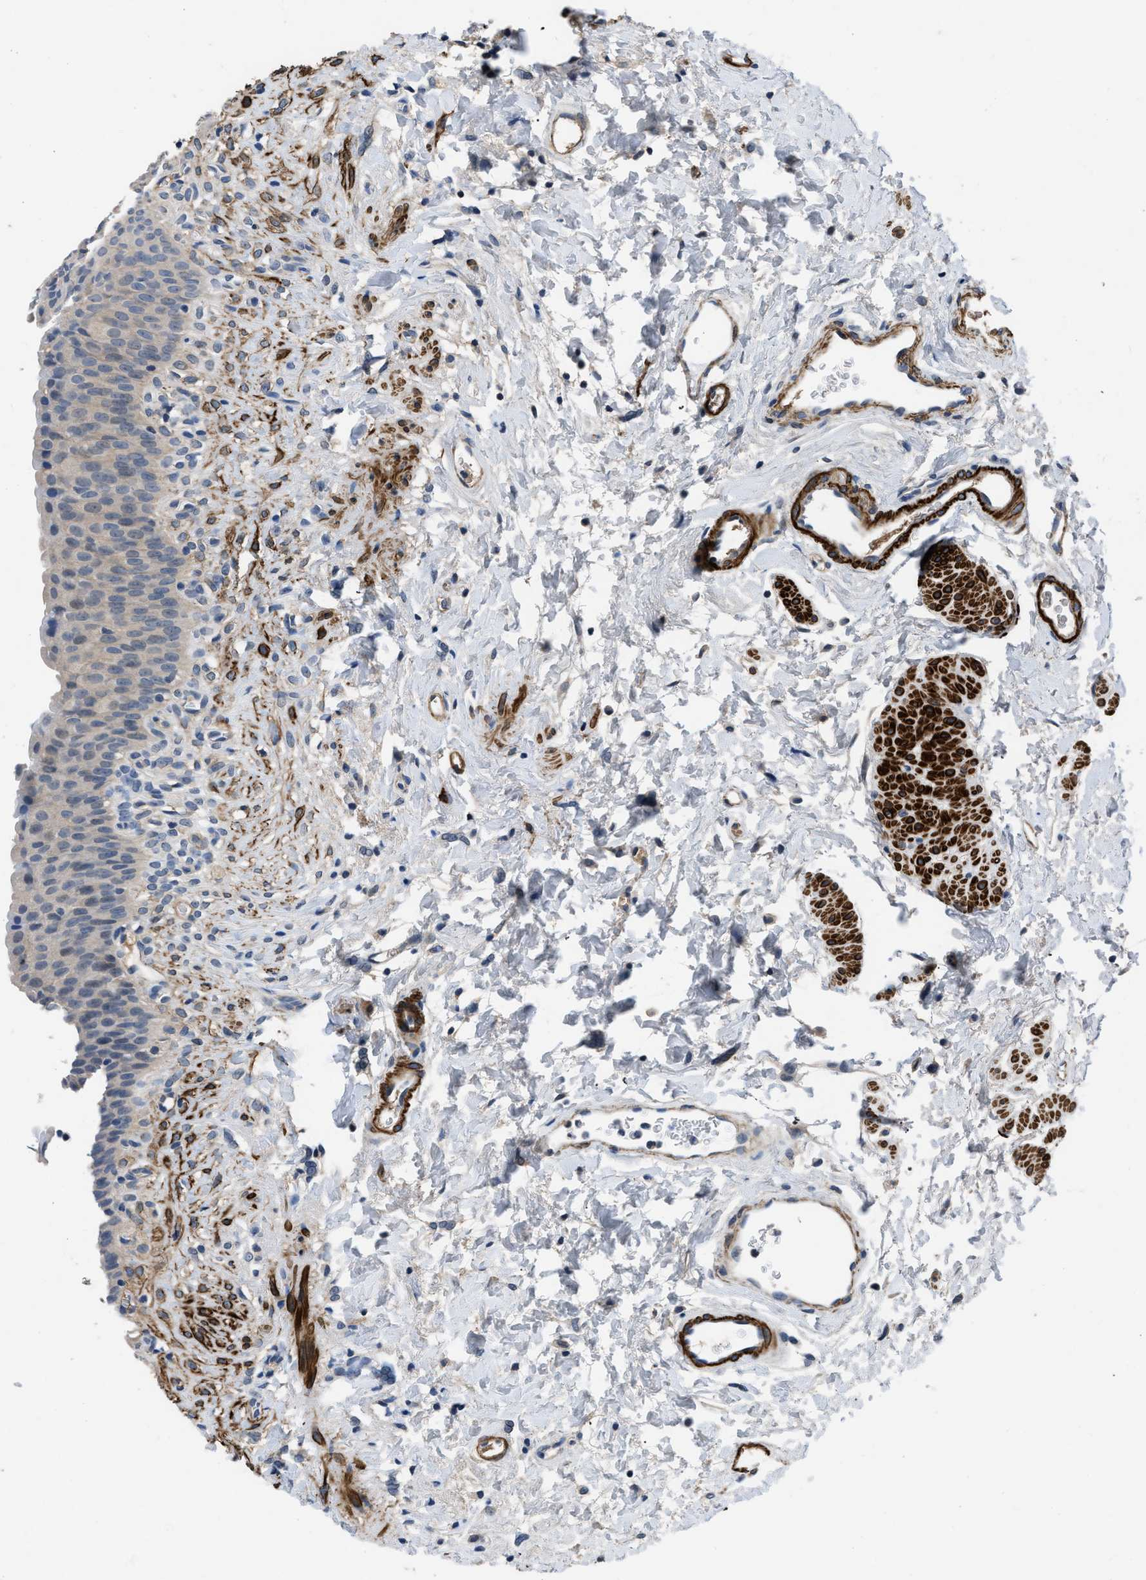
{"staining": {"intensity": "weak", "quantity": "25%-75%", "location": "cytoplasmic/membranous"}, "tissue": "urinary bladder", "cell_type": "Urothelial cells", "image_type": "normal", "snomed": [{"axis": "morphology", "description": "Normal tissue, NOS"}, {"axis": "topography", "description": "Urinary bladder"}], "caption": "This micrograph displays immunohistochemistry (IHC) staining of normal urinary bladder, with low weak cytoplasmic/membranous staining in approximately 25%-75% of urothelial cells.", "gene": "LANCL2", "patient": {"sex": "female", "age": 79}}